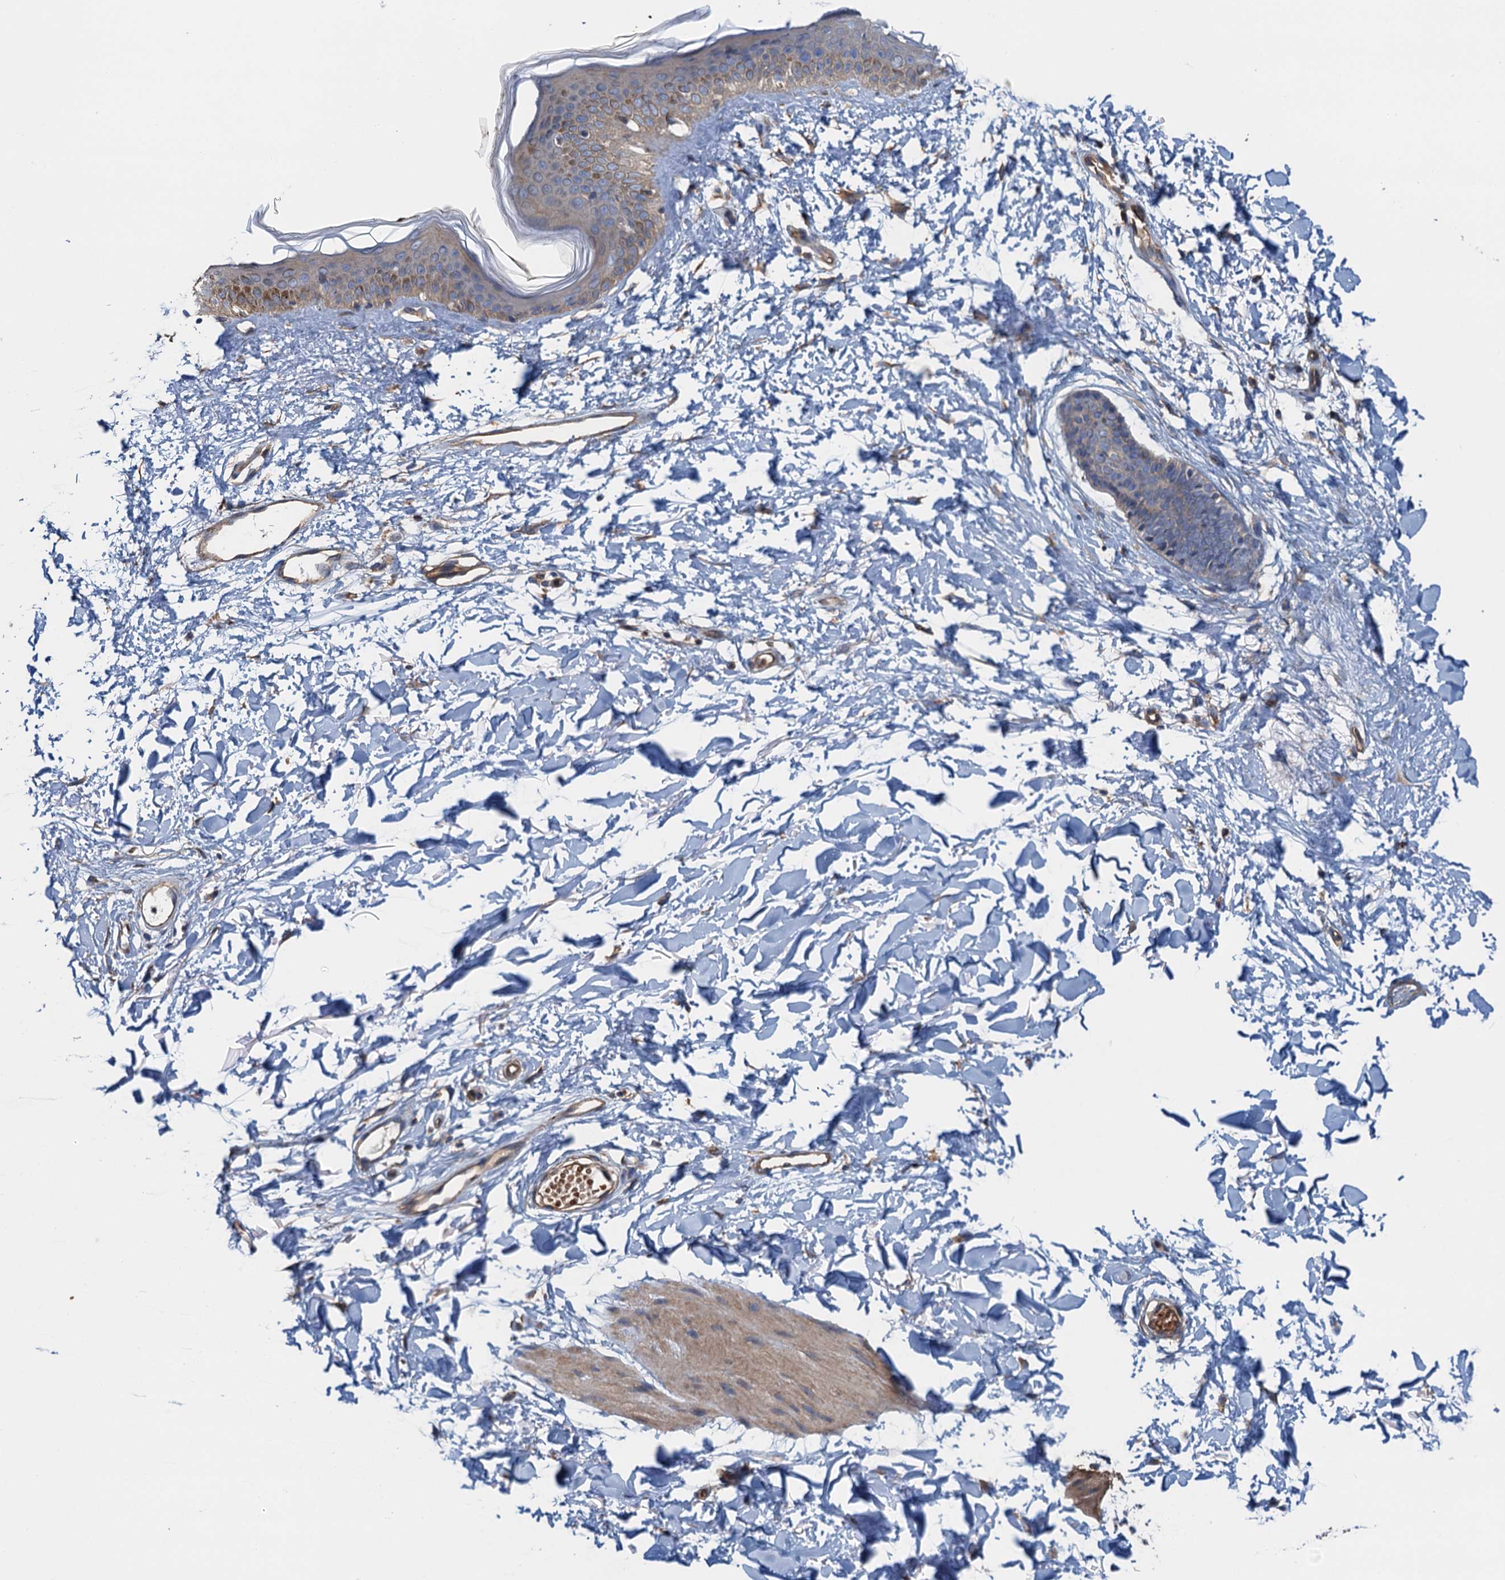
{"staining": {"intensity": "weak", "quantity": ">75%", "location": "cytoplasmic/membranous"}, "tissue": "skin", "cell_type": "Fibroblasts", "image_type": "normal", "snomed": [{"axis": "morphology", "description": "Normal tissue, NOS"}, {"axis": "topography", "description": "Skin"}], "caption": "A micrograph of skin stained for a protein shows weak cytoplasmic/membranous brown staining in fibroblasts. Using DAB (brown) and hematoxylin (blue) stains, captured at high magnification using brightfield microscopy.", "gene": "ROGDI", "patient": {"sex": "female", "age": 58}}